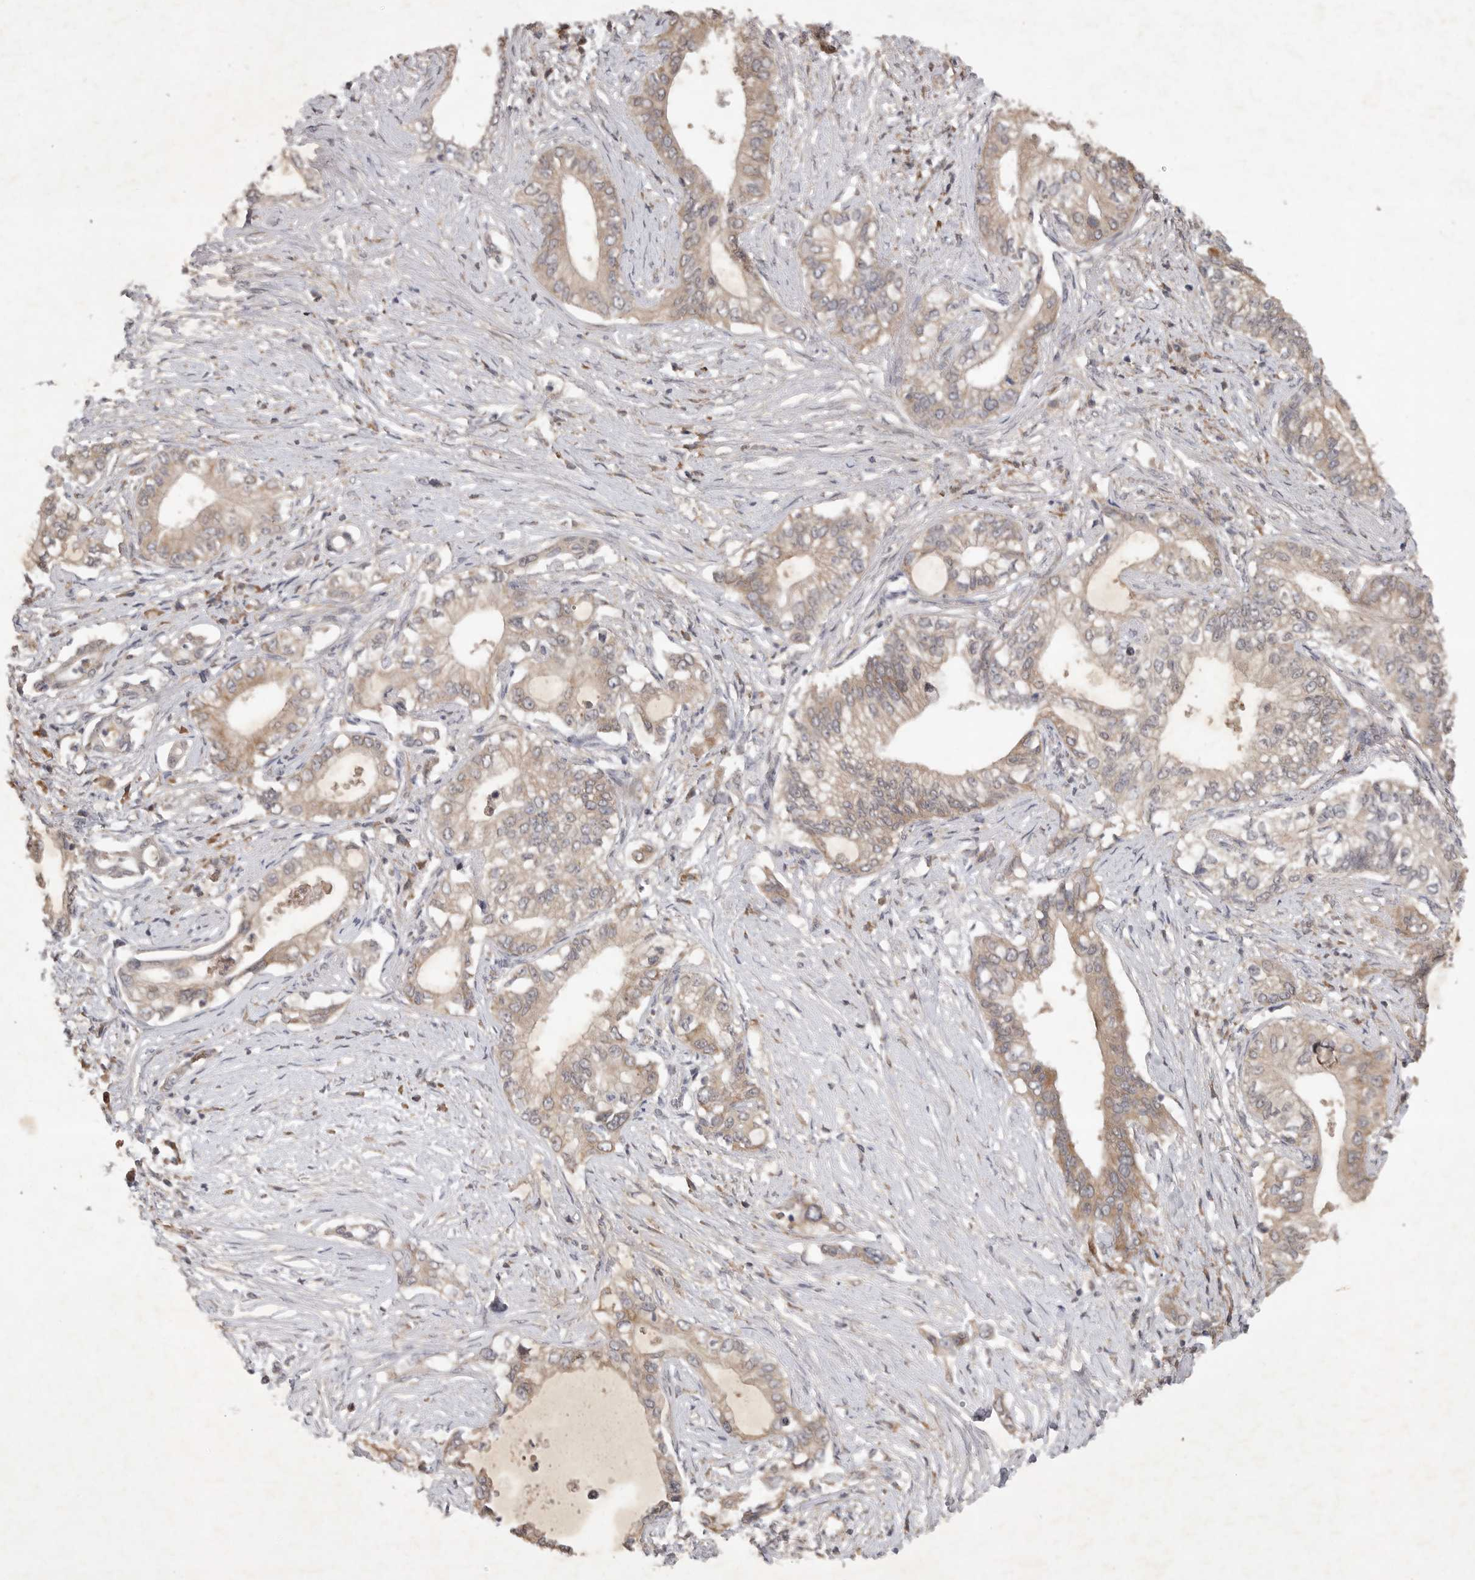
{"staining": {"intensity": "weak", "quantity": ">75%", "location": "cytoplasmic/membranous"}, "tissue": "pancreatic cancer", "cell_type": "Tumor cells", "image_type": "cancer", "snomed": [{"axis": "morphology", "description": "Normal tissue, NOS"}, {"axis": "morphology", "description": "Adenocarcinoma, NOS"}, {"axis": "topography", "description": "Pancreas"}, {"axis": "topography", "description": "Peripheral nerve tissue"}], "caption": "An immunohistochemistry photomicrograph of tumor tissue is shown. Protein staining in brown shows weak cytoplasmic/membranous positivity in pancreatic adenocarcinoma within tumor cells.", "gene": "EDEM3", "patient": {"sex": "male", "age": 59}}